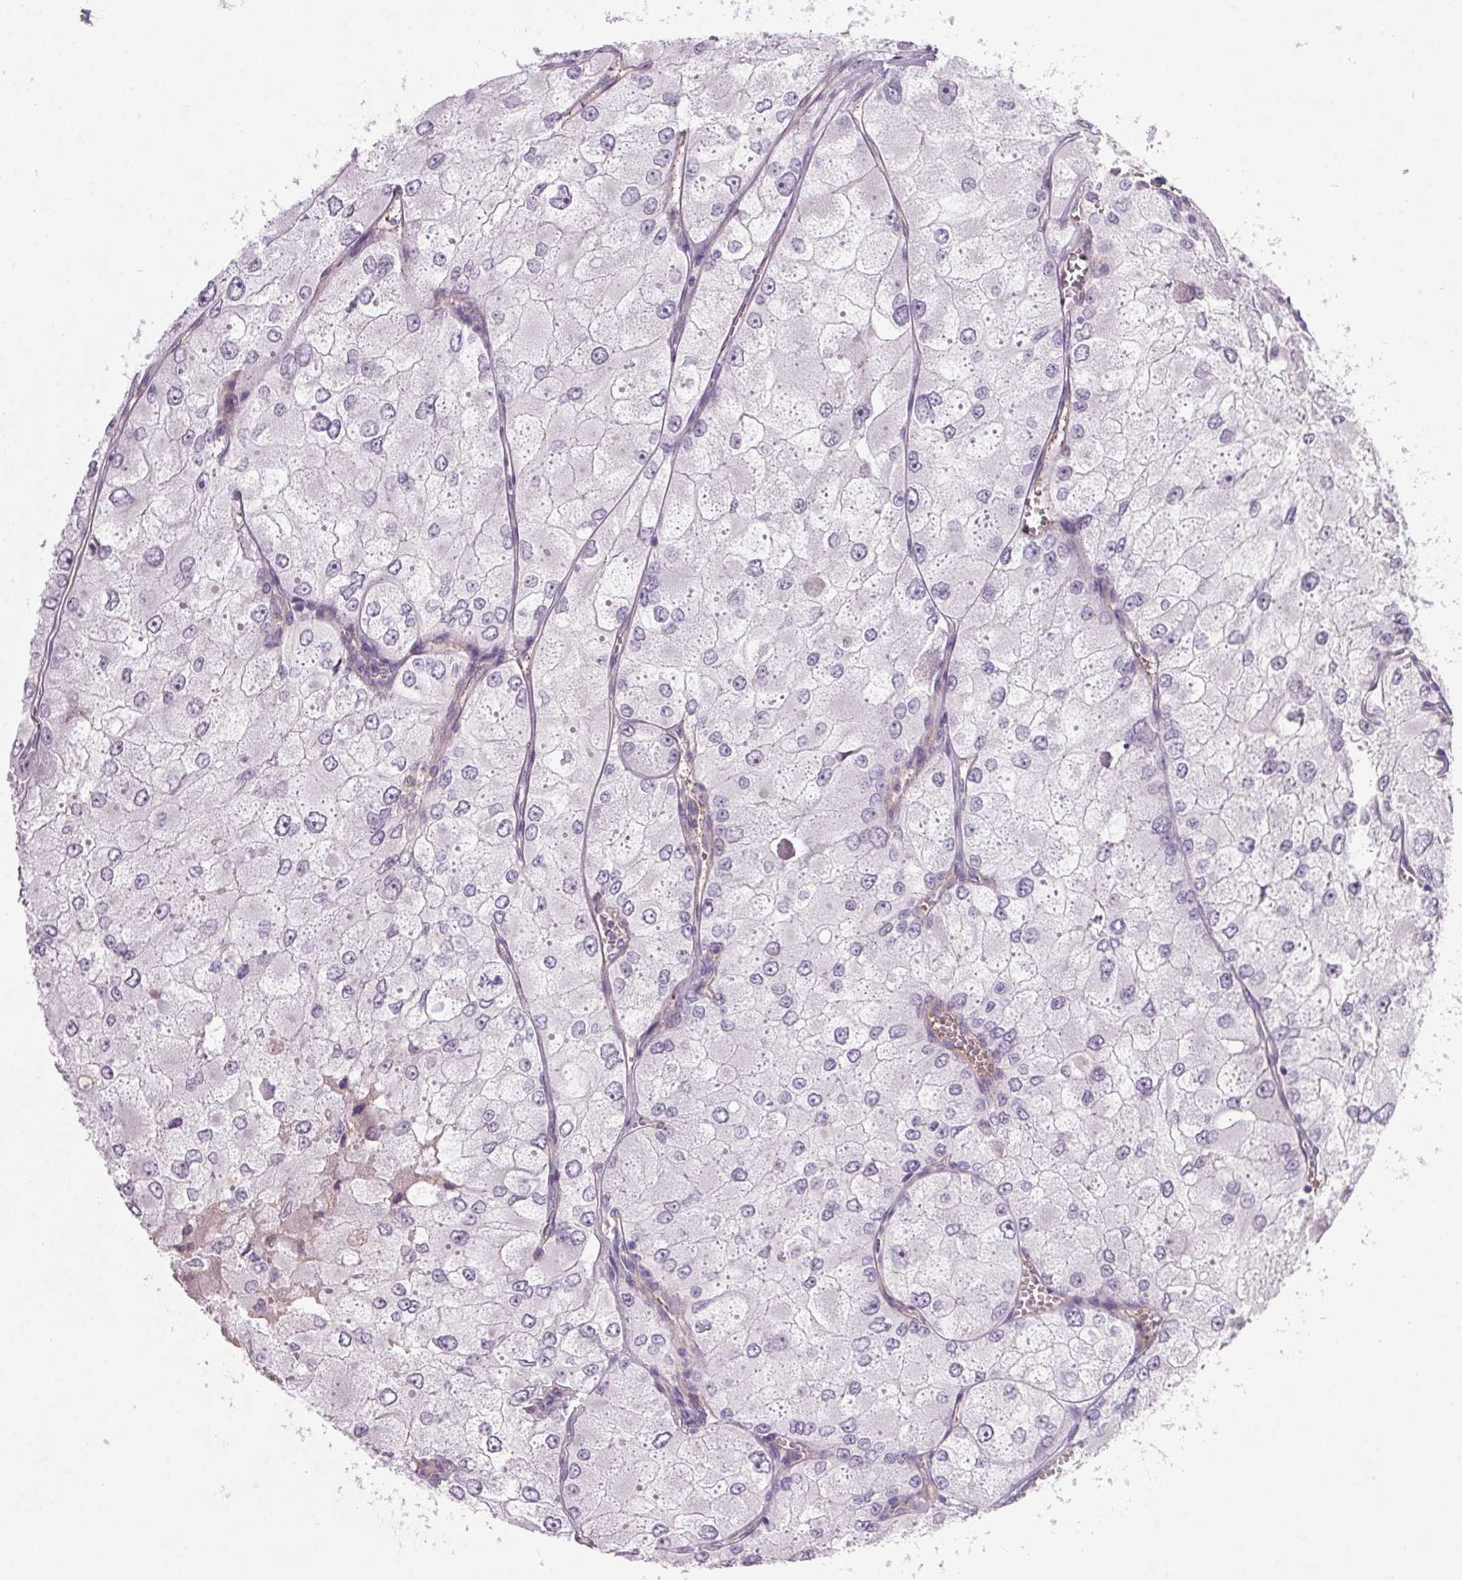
{"staining": {"intensity": "negative", "quantity": "none", "location": "none"}, "tissue": "renal cancer", "cell_type": "Tumor cells", "image_type": "cancer", "snomed": [{"axis": "morphology", "description": "Adenocarcinoma, NOS"}, {"axis": "topography", "description": "Kidney"}], "caption": "Tumor cells are negative for brown protein staining in renal cancer.", "gene": "APOC4", "patient": {"sex": "female", "age": 70}}